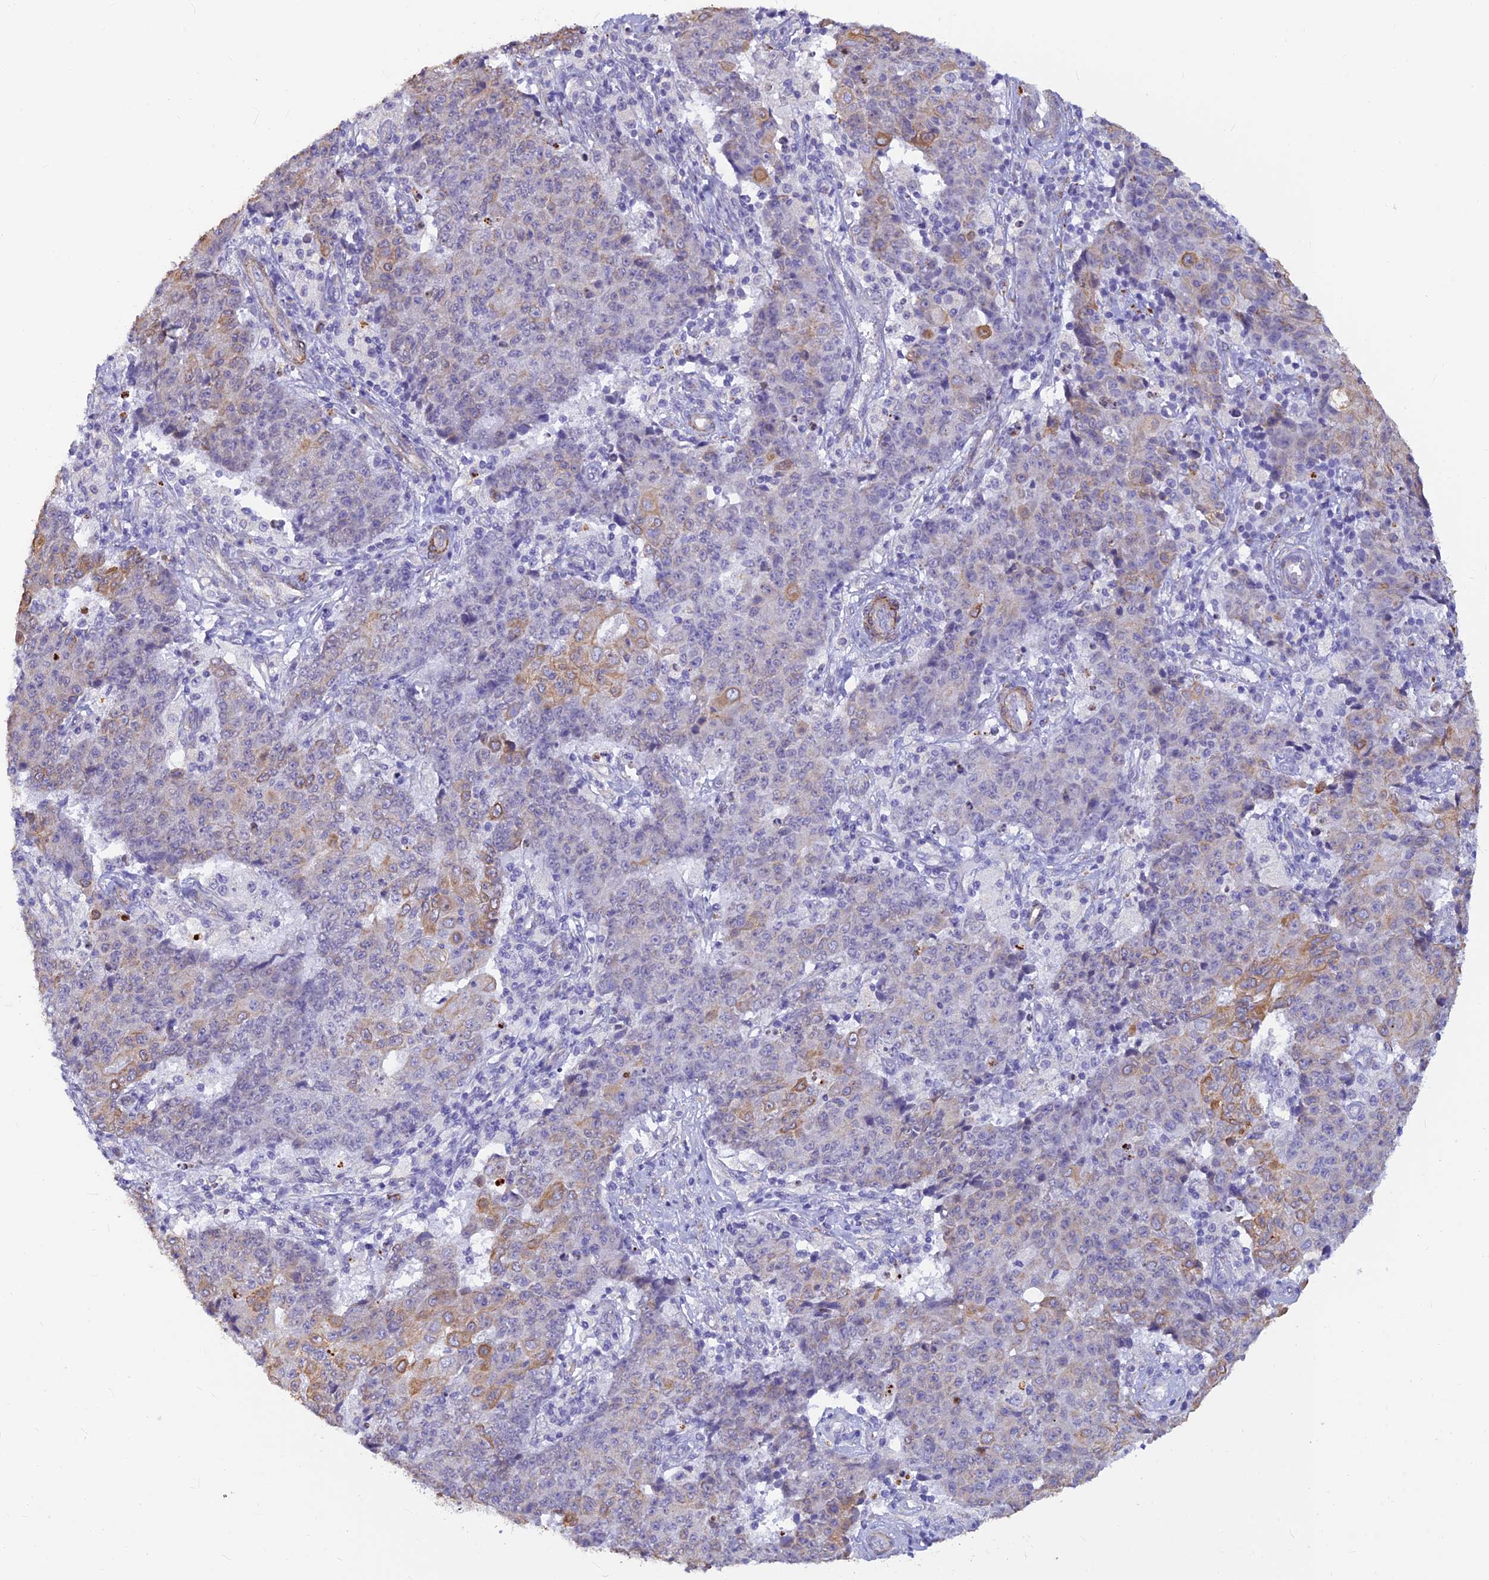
{"staining": {"intensity": "moderate", "quantity": "<25%", "location": "cytoplasmic/membranous"}, "tissue": "ovarian cancer", "cell_type": "Tumor cells", "image_type": "cancer", "snomed": [{"axis": "morphology", "description": "Carcinoma, endometroid"}, {"axis": "topography", "description": "Ovary"}], "caption": "This image demonstrates immunohistochemistry (IHC) staining of human endometroid carcinoma (ovarian), with low moderate cytoplasmic/membranous staining in approximately <25% of tumor cells.", "gene": "ALDH1L2", "patient": {"sex": "female", "age": 42}}